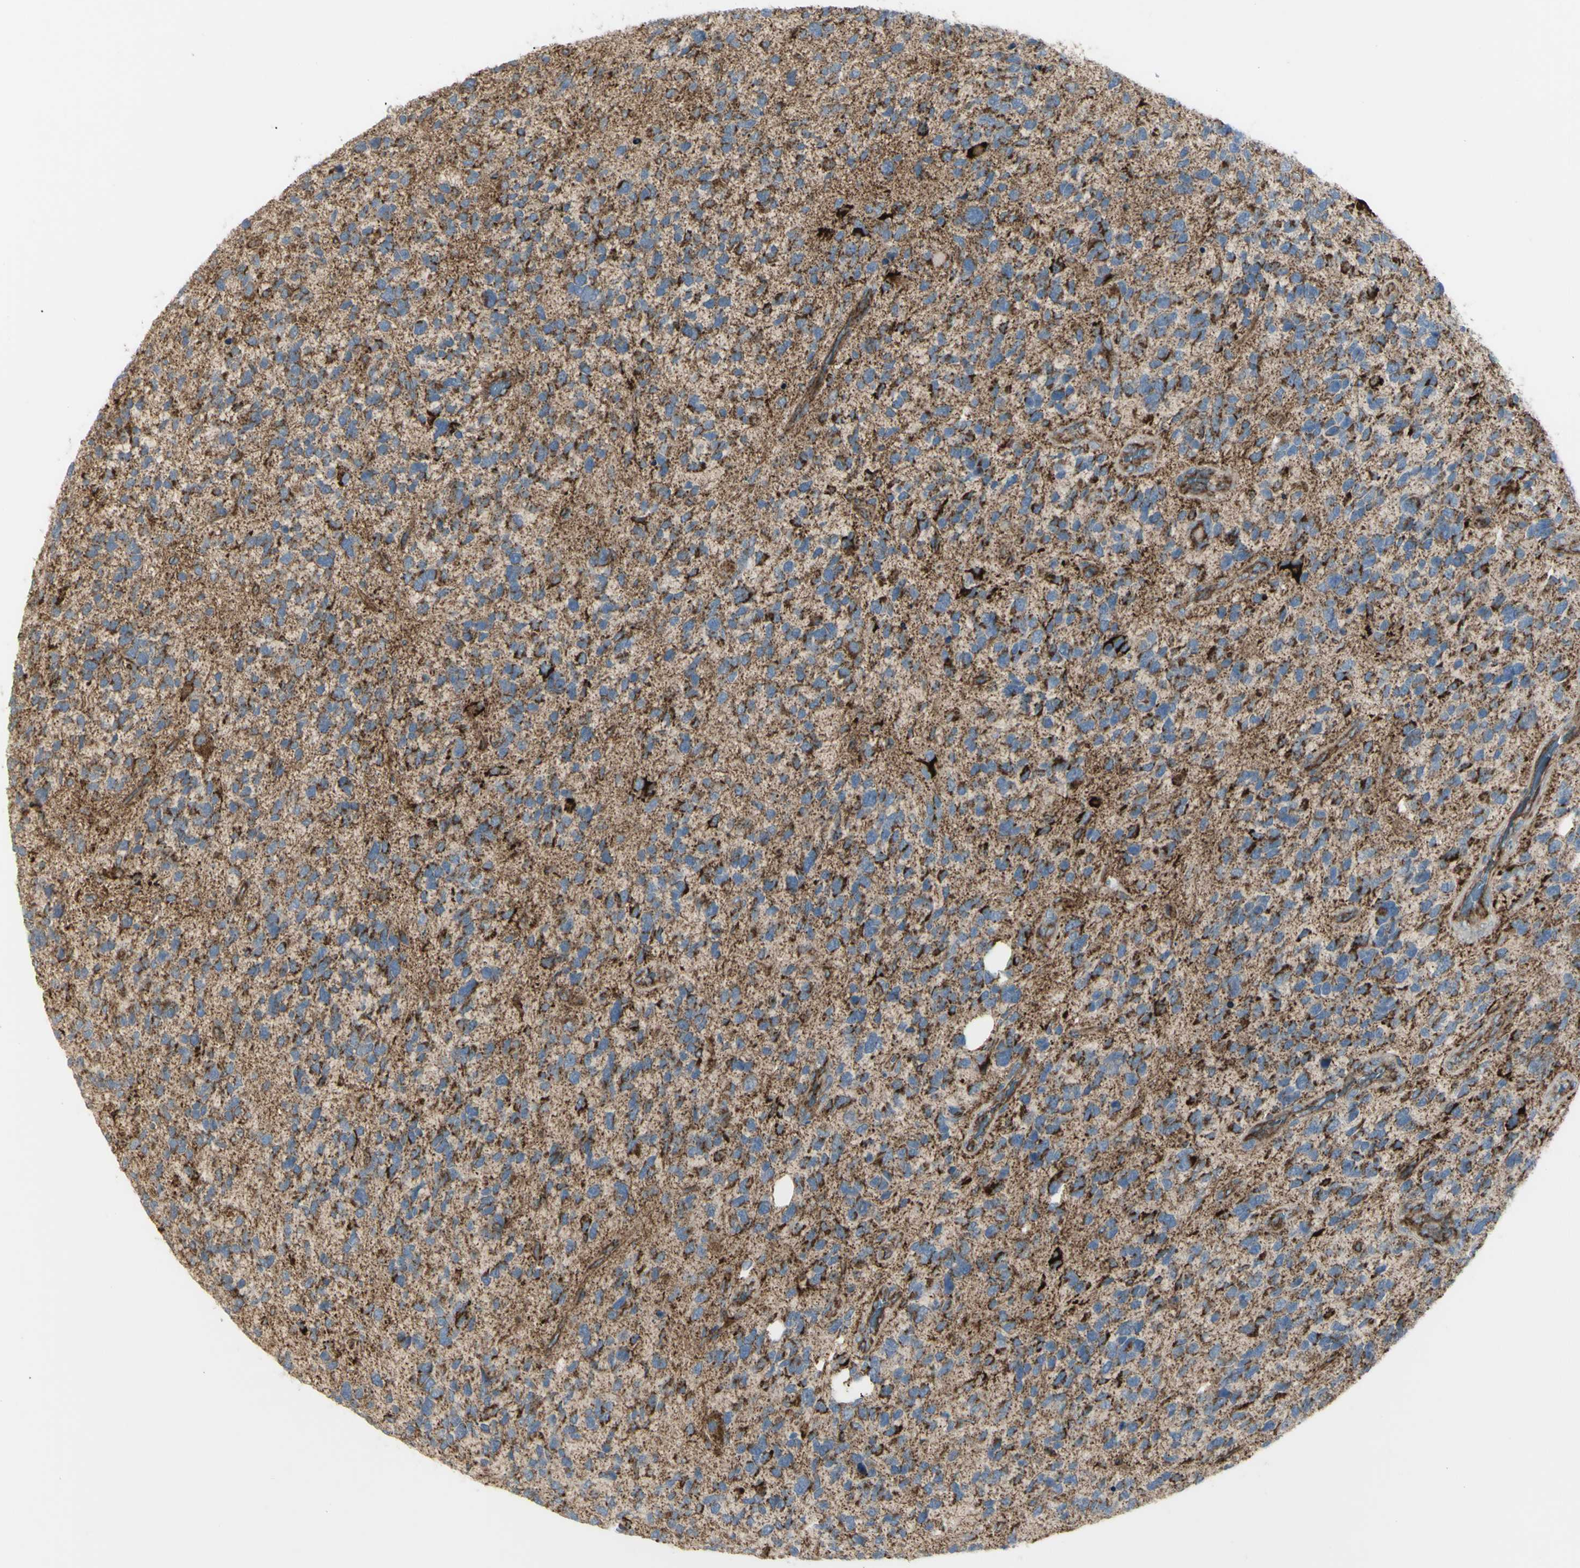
{"staining": {"intensity": "strong", "quantity": "<25%", "location": "cytoplasmic/membranous"}, "tissue": "glioma", "cell_type": "Tumor cells", "image_type": "cancer", "snomed": [{"axis": "morphology", "description": "Glioma, malignant, High grade"}, {"axis": "topography", "description": "Brain"}], "caption": "DAB immunohistochemical staining of malignant glioma (high-grade) exhibits strong cytoplasmic/membranous protein positivity in about <25% of tumor cells.", "gene": "CYB5R1", "patient": {"sex": "female", "age": 58}}